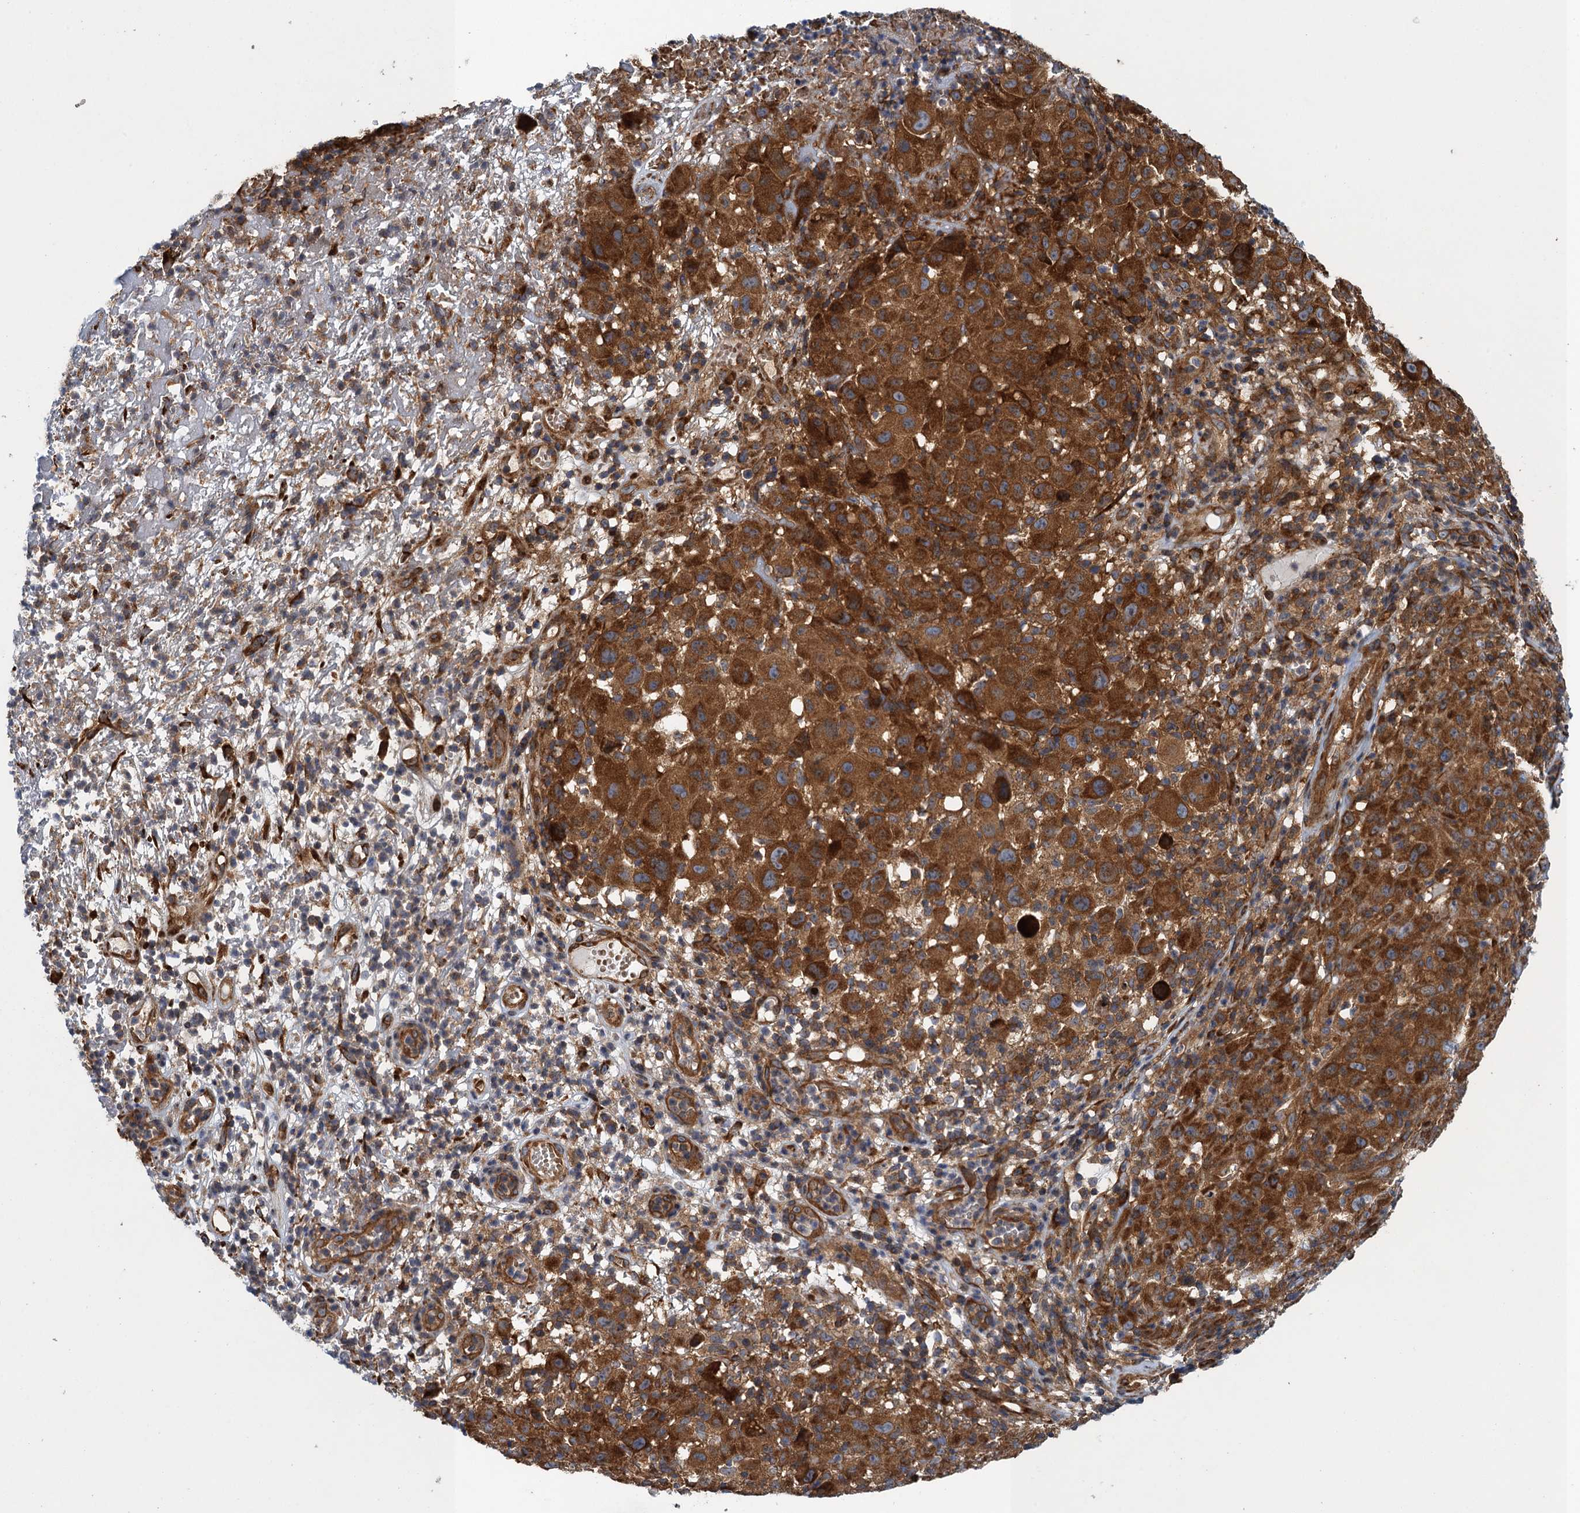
{"staining": {"intensity": "strong", "quantity": ">75%", "location": "cytoplasmic/membranous"}, "tissue": "melanoma", "cell_type": "Tumor cells", "image_type": "cancer", "snomed": [{"axis": "morphology", "description": "Malignant melanoma, NOS"}, {"axis": "topography", "description": "Skin"}], "caption": "Melanoma tissue demonstrates strong cytoplasmic/membranous positivity in about >75% of tumor cells, visualized by immunohistochemistry.", "gene": "MDM1", "patient": {"sex": "male", "age": 73}}